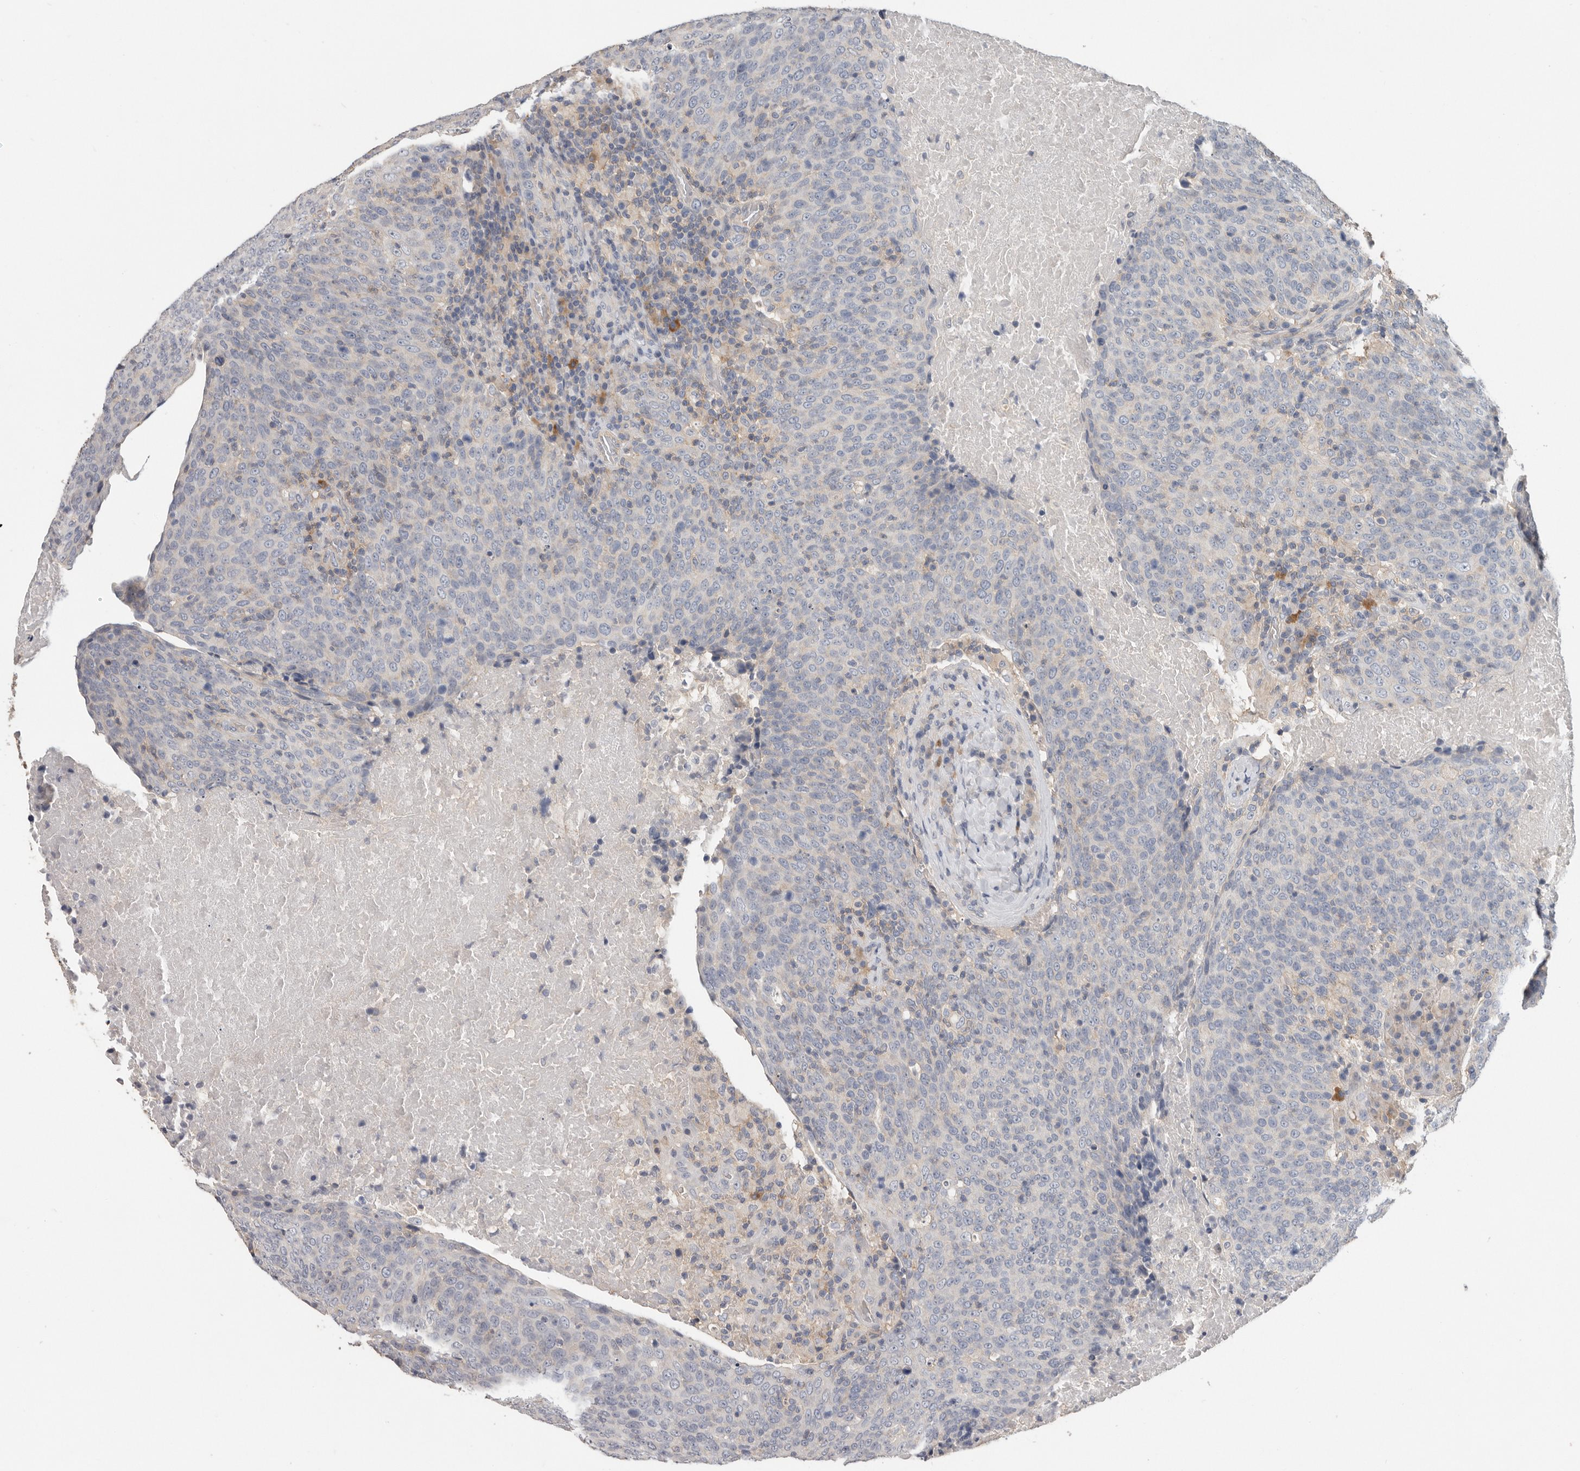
{"staining": {"intensity": "weak", "quantity": "<25%", "location": "cytoplasmic/membranous"}, "tissue": "head and neck cancer", "cell_type": "Tumor cells", "image_type": "cancer", "snomed": [{"axis": "morphology", "description": "Squamous cell carcinoma, NOS"}, {"axis": "morphology", "description": "Squamous cell carcinoma, metastatic, NOS"}, {"axis": "topography", "description": "Lymph node"}, {"axis": "topography", "description": "Head-Neck"}], "caption": "The image demonstrates no significant expression in tumor cells of head and neck cancer (squamous cell carcinoma). (Brightfield microscopy of DAB immunohistochemistry at high magnification).", "gene": "WDTC1", "patient": {"sex": "male", "age": 62}}